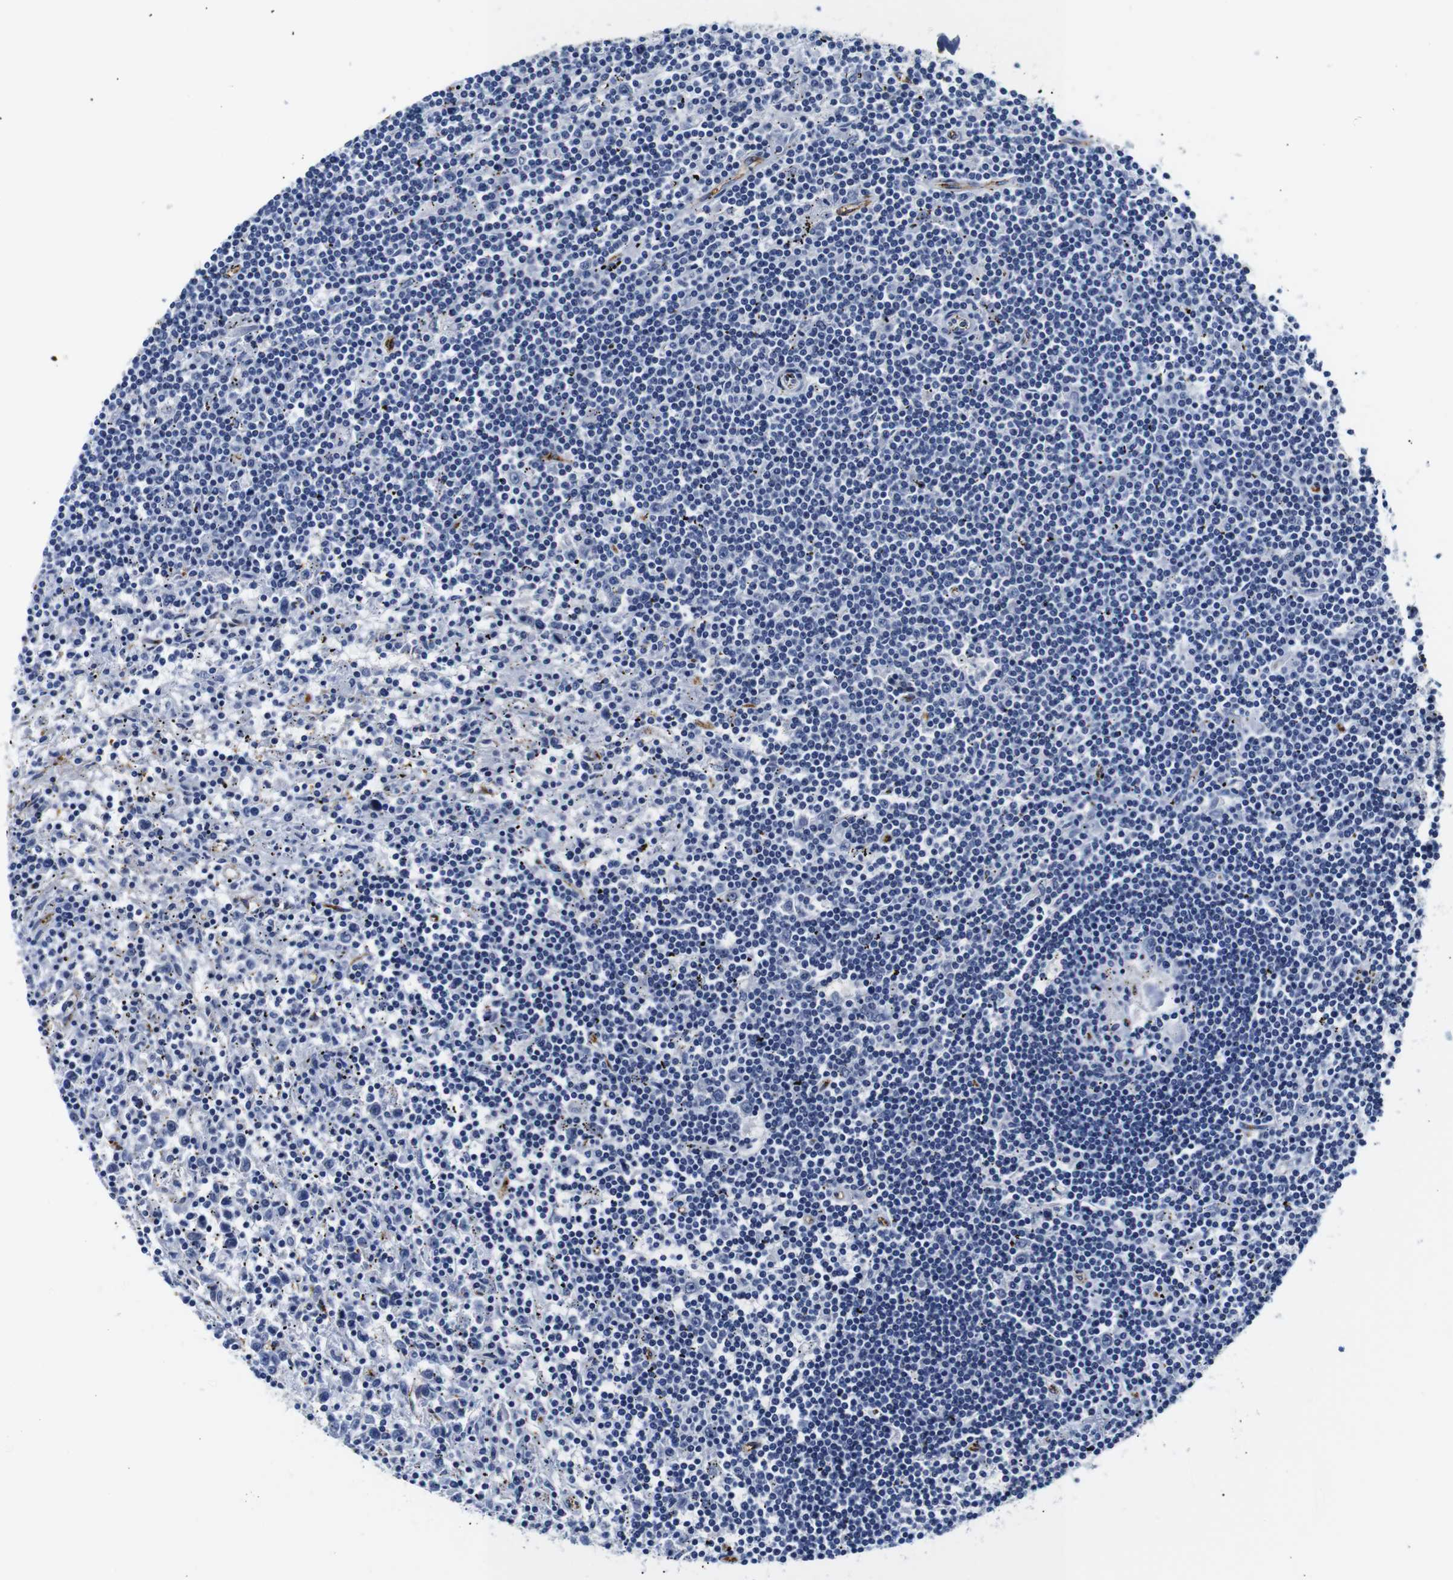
{"staining": {"intensity": "negative", "quantity": "none", "location": "none"}, "tissue": "lymphoma", "cell_type": "Tumor cells", "image_type": "cancer", "snomed": [{"axis": "morphology", "description": "Malignant lymphoma, non-Hodgkin's type, Low grade"}, {"axis": "topography", "description": "Spleen"}], "caption": "There is no significant positivity in tumor cells of lymphoma.", "gene": "MUC4", "patient": {"sex": "male", "age": 76}}